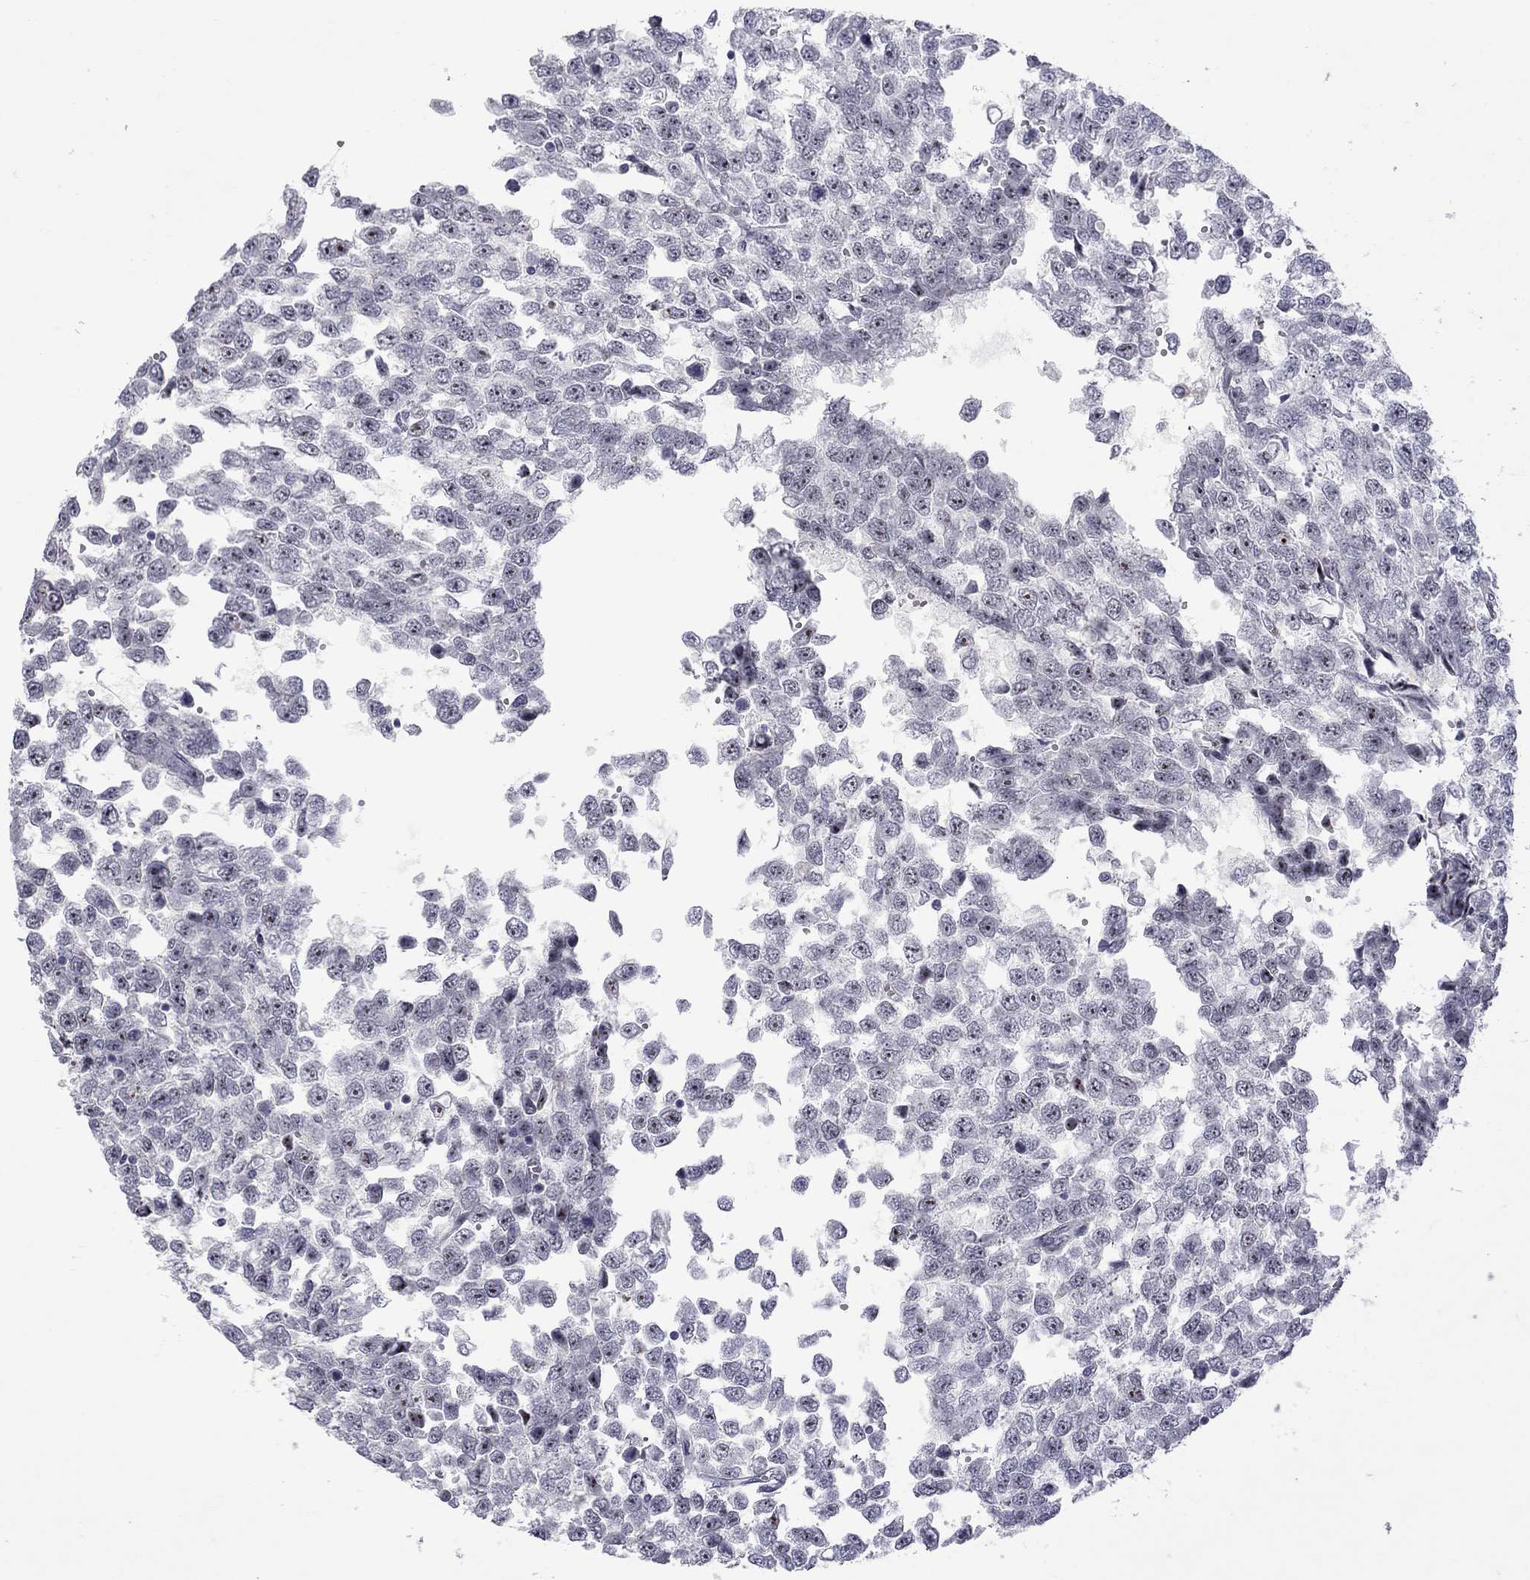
{"staining": {"intensity": "moderate", "quantity": "25%-75%", "location": "nuclear"}, "tissue": "testis cancer", "cell_type": "Tumor cells", "image_type": "cancer", "snomed": [{"axis": "morphology", "description": "Normal tissue, NOS"}, {"axis": "morphology", "description": "Seminoma, NOS"}, {"axis": "topography", "description": "Testis"}, {"axis": "topography", "description": "Epididymis"}], "caption": "This is an image of IHC staining of testis cancer, which shows moderate positivity in the nuclear of tumor cells.", "gene": "GSG1L", "patient": {"sex": "male", "age": 34}}